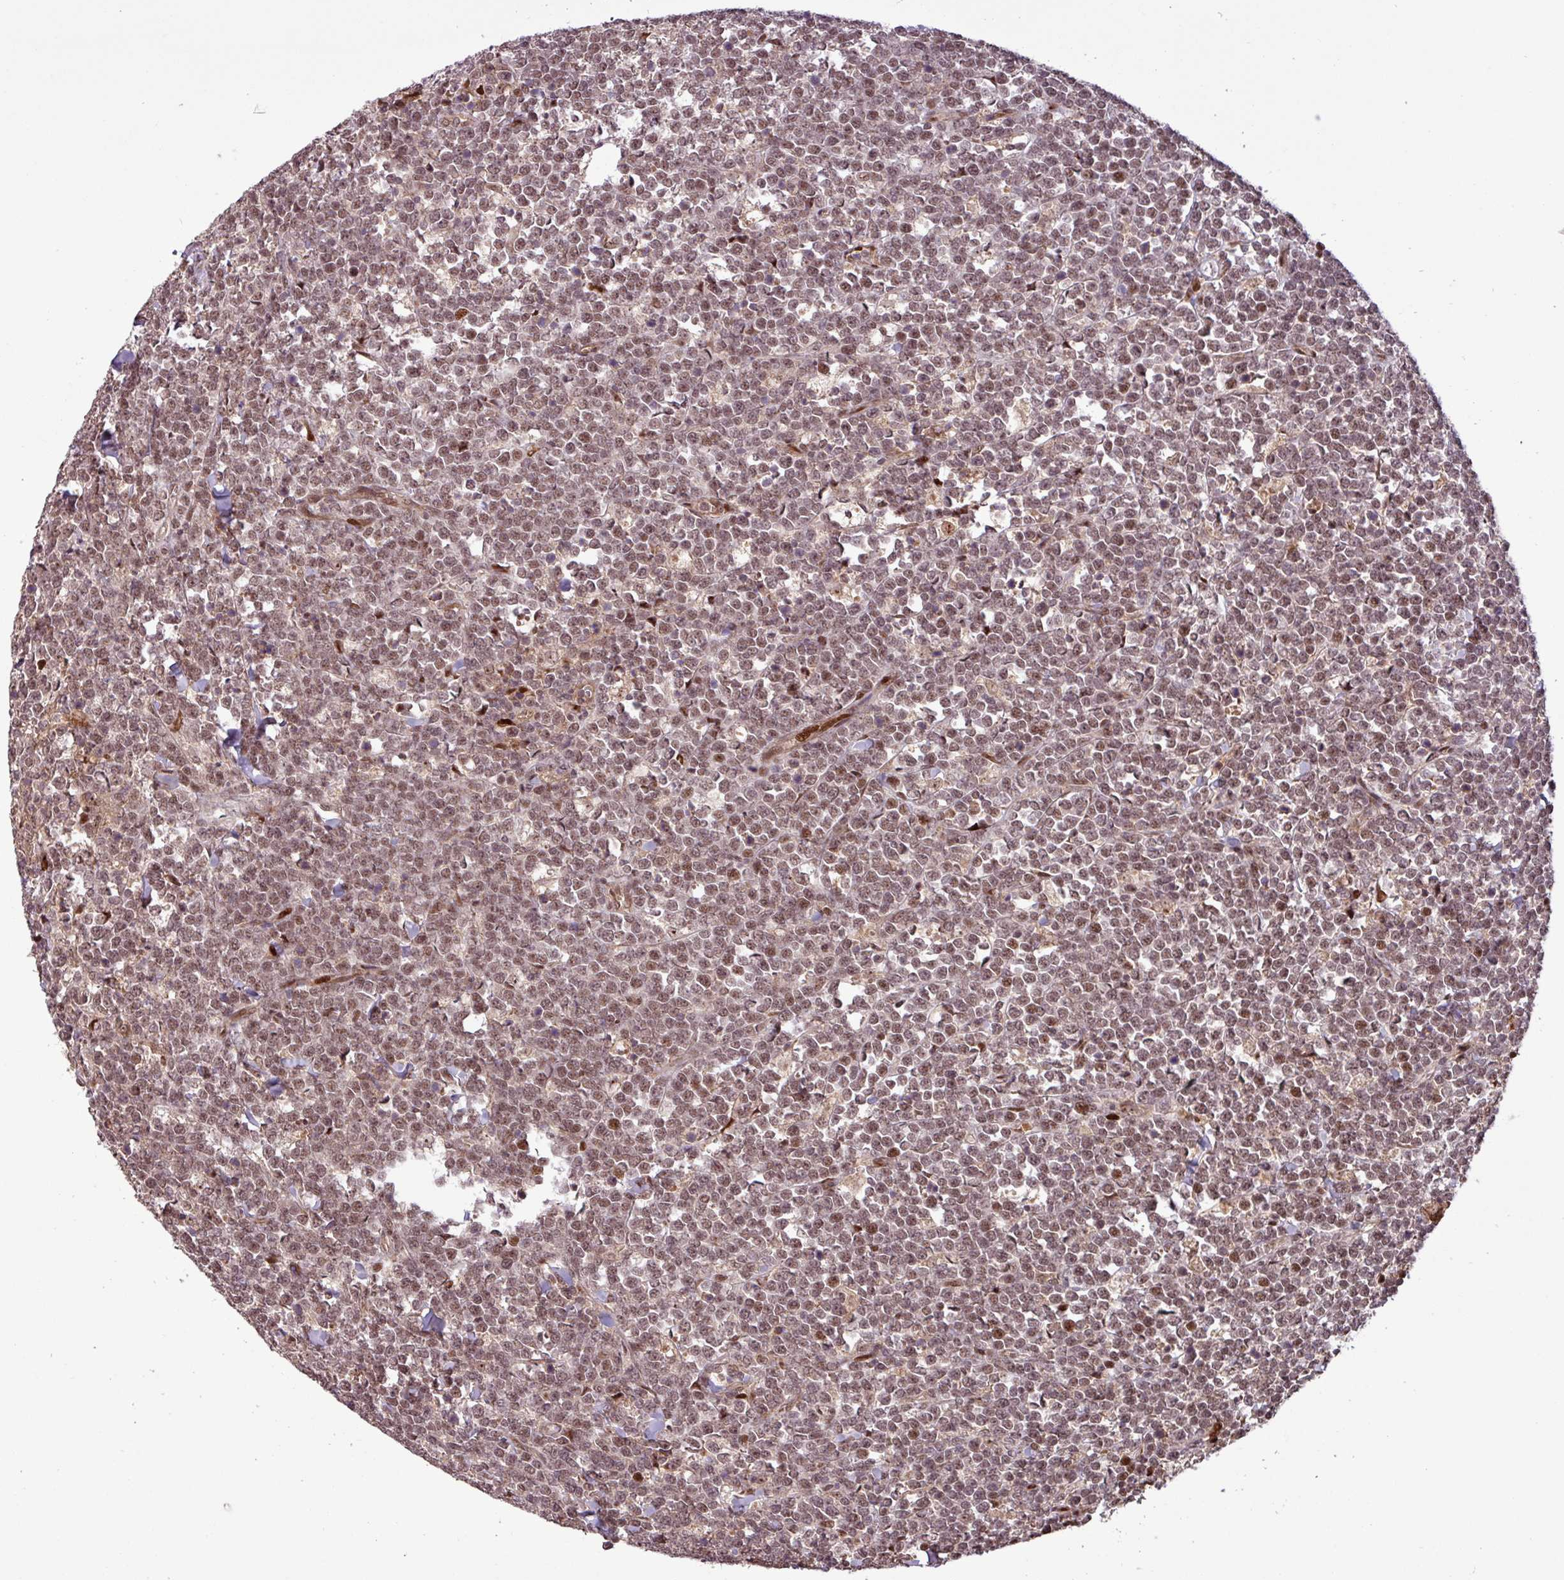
{"staining": {"intensity": "moderate", "quantity": "25%-75%", "location": "nuclear"}, "tissue": "lymphoma", "cell_type": "Tumor cells", "image_type": "cancer", "snomed": [{"axis": "morphology", "description": "Malignant lymphoma, non-Hodgkin's type, High grade"}, {"axis": "topography", "description": "Small intestine"}, {"axis": "topography", "description": "Colon"}], "caption": "Immunohistochemical staining of high-grade malignant lymphoma, non-Hodgkin's type reveals medium levels of moderate nuclear protein positivity in about 25%-75% of tumor cells.", "gene": "SLC22A24", "patient": {"sex": "male", "age": 8}}